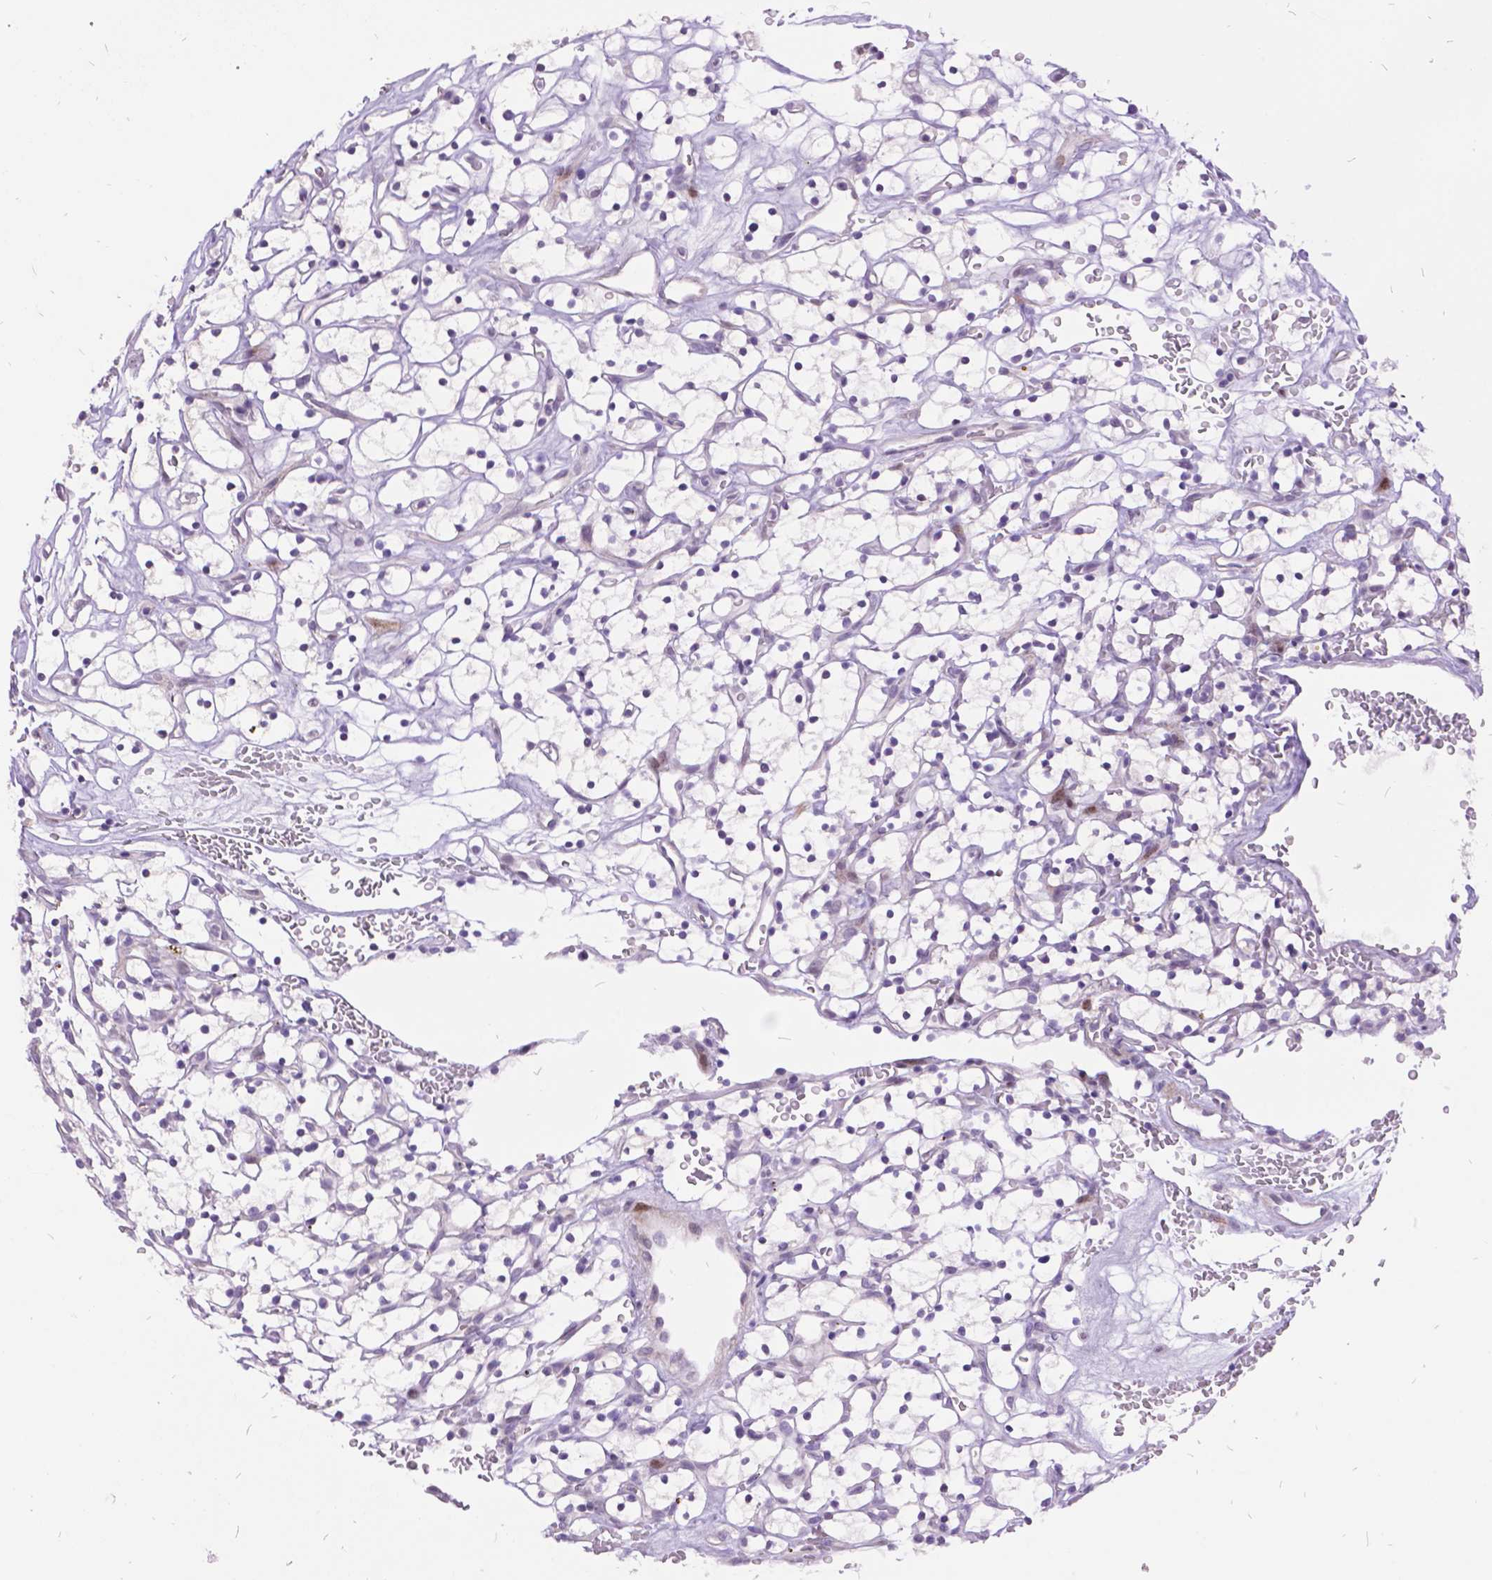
{"staining": {"intensity": "negative", "quantity": "none", "location": "none"}, "tissue": "renal cancer", "cell_type": "Tumor cells", "image_type": "cancer", "snomed": [{"axis": "morphology", "description": "Adenocarcinoma, NOS"}, {"axis": "topography", "description": "Kidney"}], "caption": "An IHC histopathology image of adenocarcinoma (renal) is shown. There is no staining in tumor cells of adenocarcinoma (renal). (DAB immunohistochemistry, high magnification).", "gene": "ITGB6", "patient": {"sex": "female", "age": 64}}